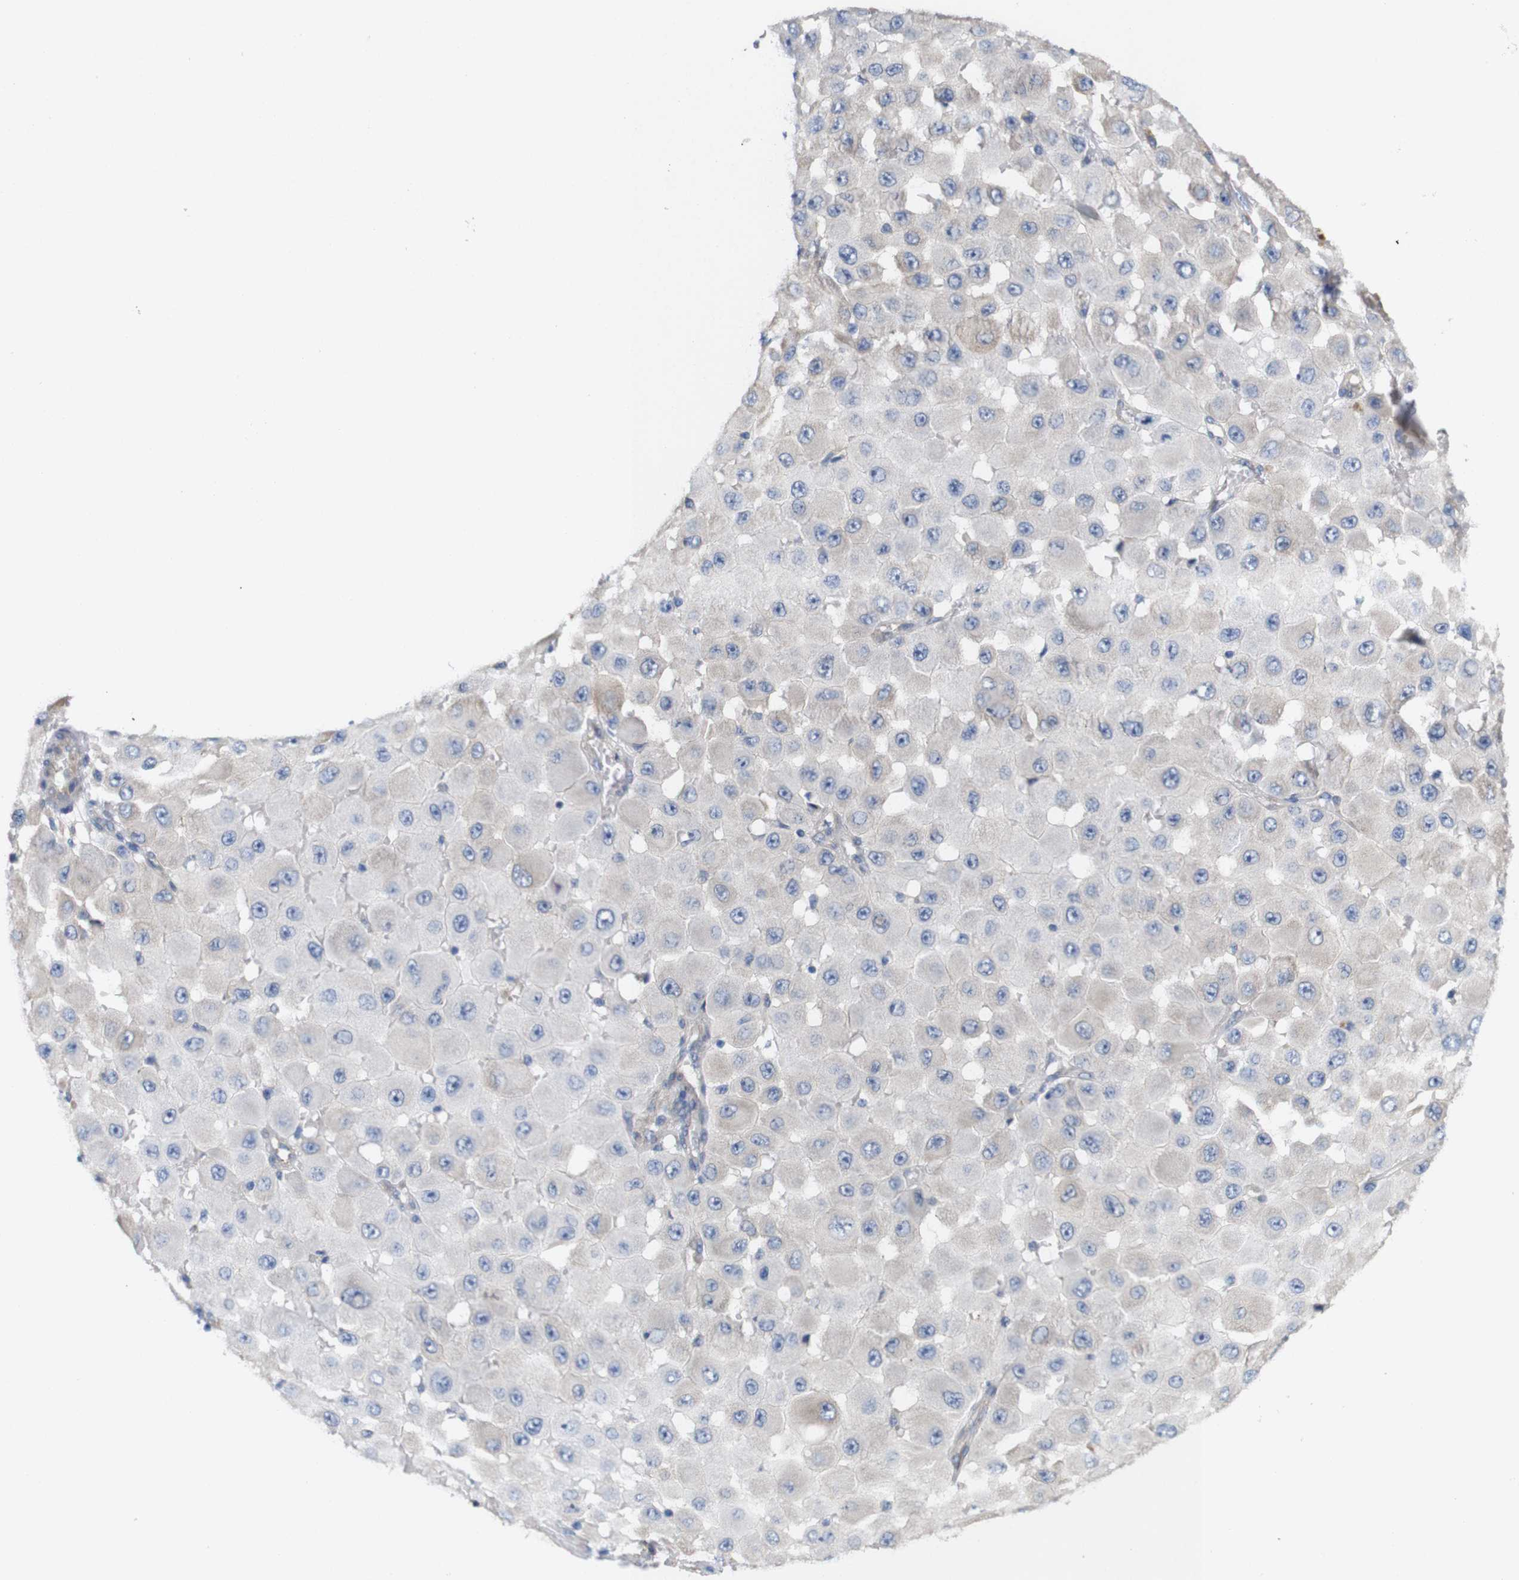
{"staining": {"intensity": "negative", "quantity": "none", "location": "none"}, "tissue": "melanoma", "cell_type": "Tumor cells", "image_type": "cancer", "snomed": [{"axis": "morphology", "description": "Malignant melanoma, NOS"}, {"axis": "topography", "description": "Skin"}], "caption": "Immunohistochemical staining of malignant melanoma reveals no significant expression in tumor cells.", "gene": "MYEOV", "patient": {"sex": "female", "age": 81}}